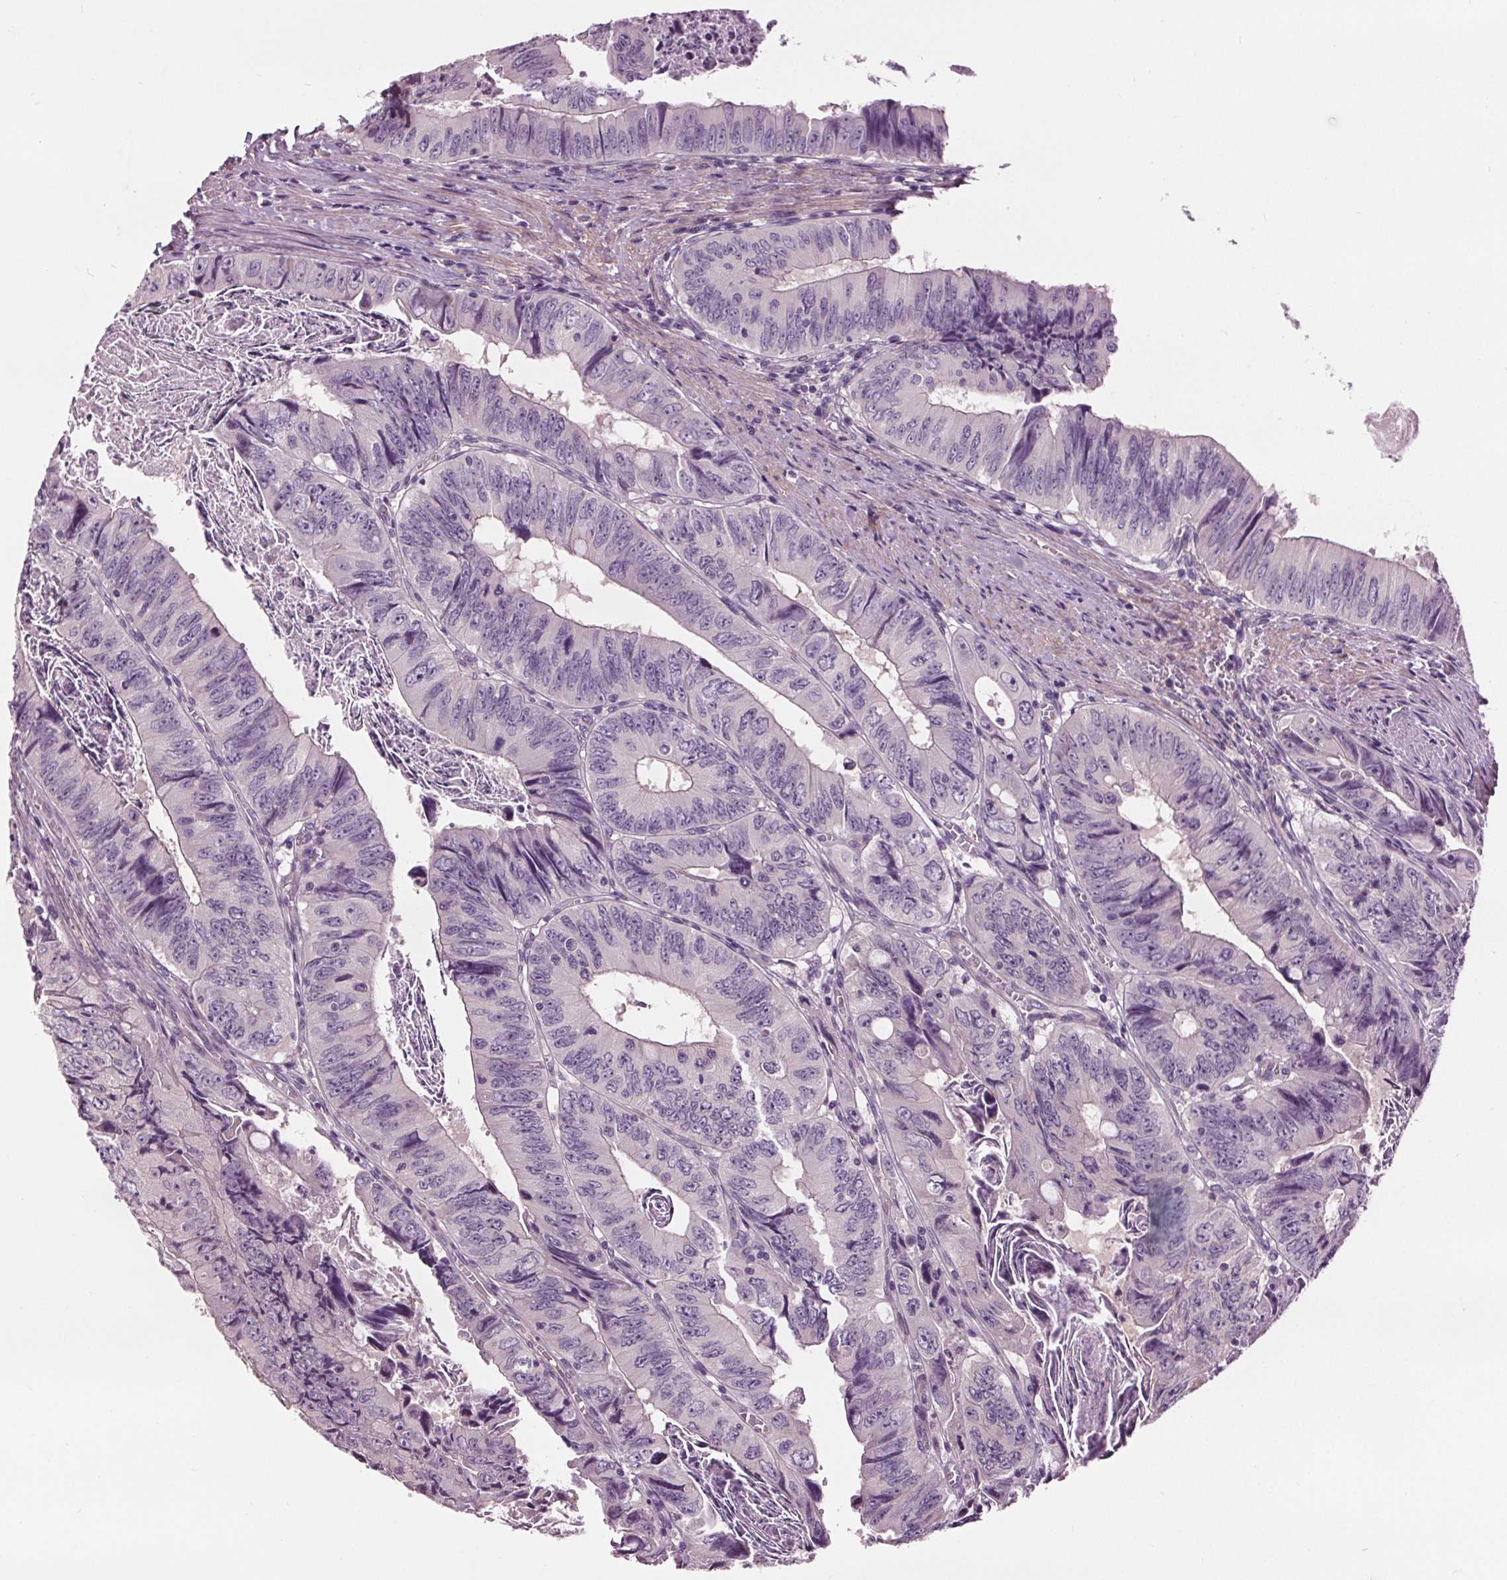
{"staining": {"intensity": "negative", "quantity": "none", "location": "none"}, "tissue": "colorectal cancer", "cell_type": "Tumor cells", "image_type": "cancer", "snomed": [{"axis": "morphology", "description": "Adenocarcinoma, NOS"}, {"axis": "topography", "description": "Colon"}], "caption": "The micrograph shows no staining of tumor cells in colorectal cancer.", "gene": "RASA1", "patient": {"sex": "female", "age": 84}}